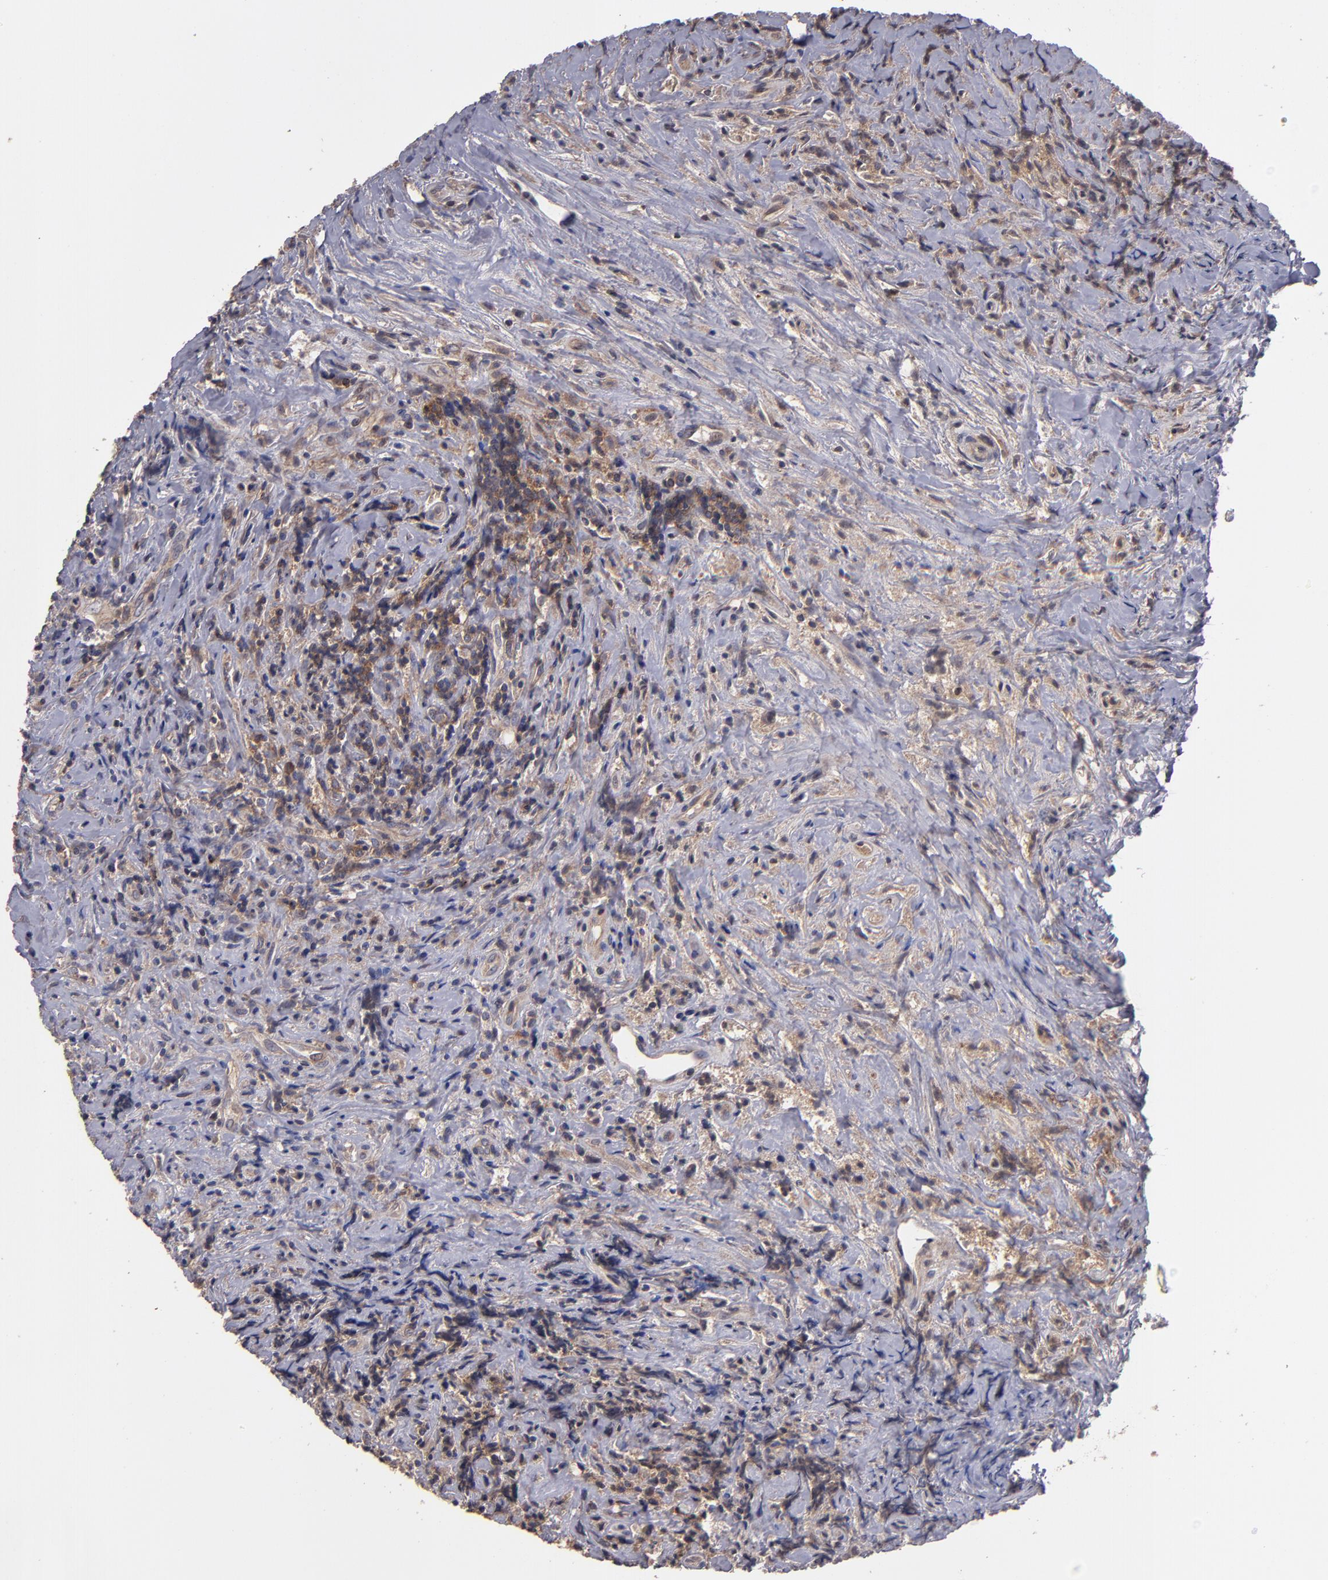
{"staining": {"intensity": "moderate", "quantity": ">75%", "location": "cytoplasmic/membranous"}, "tissue": "lymphoma", "cell_type": "Tumor cells", "image_type": "cancer", "snomed": [{"axis": "morphology", "description": "Hodgkin's disease, NOS"}, {"axis": "topography", "description": "Lymph node"}], "caption": "Human lymphoma stained with a brown dye exhibits moderate cytoplasmic/membranous positive positivity in approximately >75% of tumor cells.", "gene": "NF2", "patient": {"sex": "female", "age": 25}}